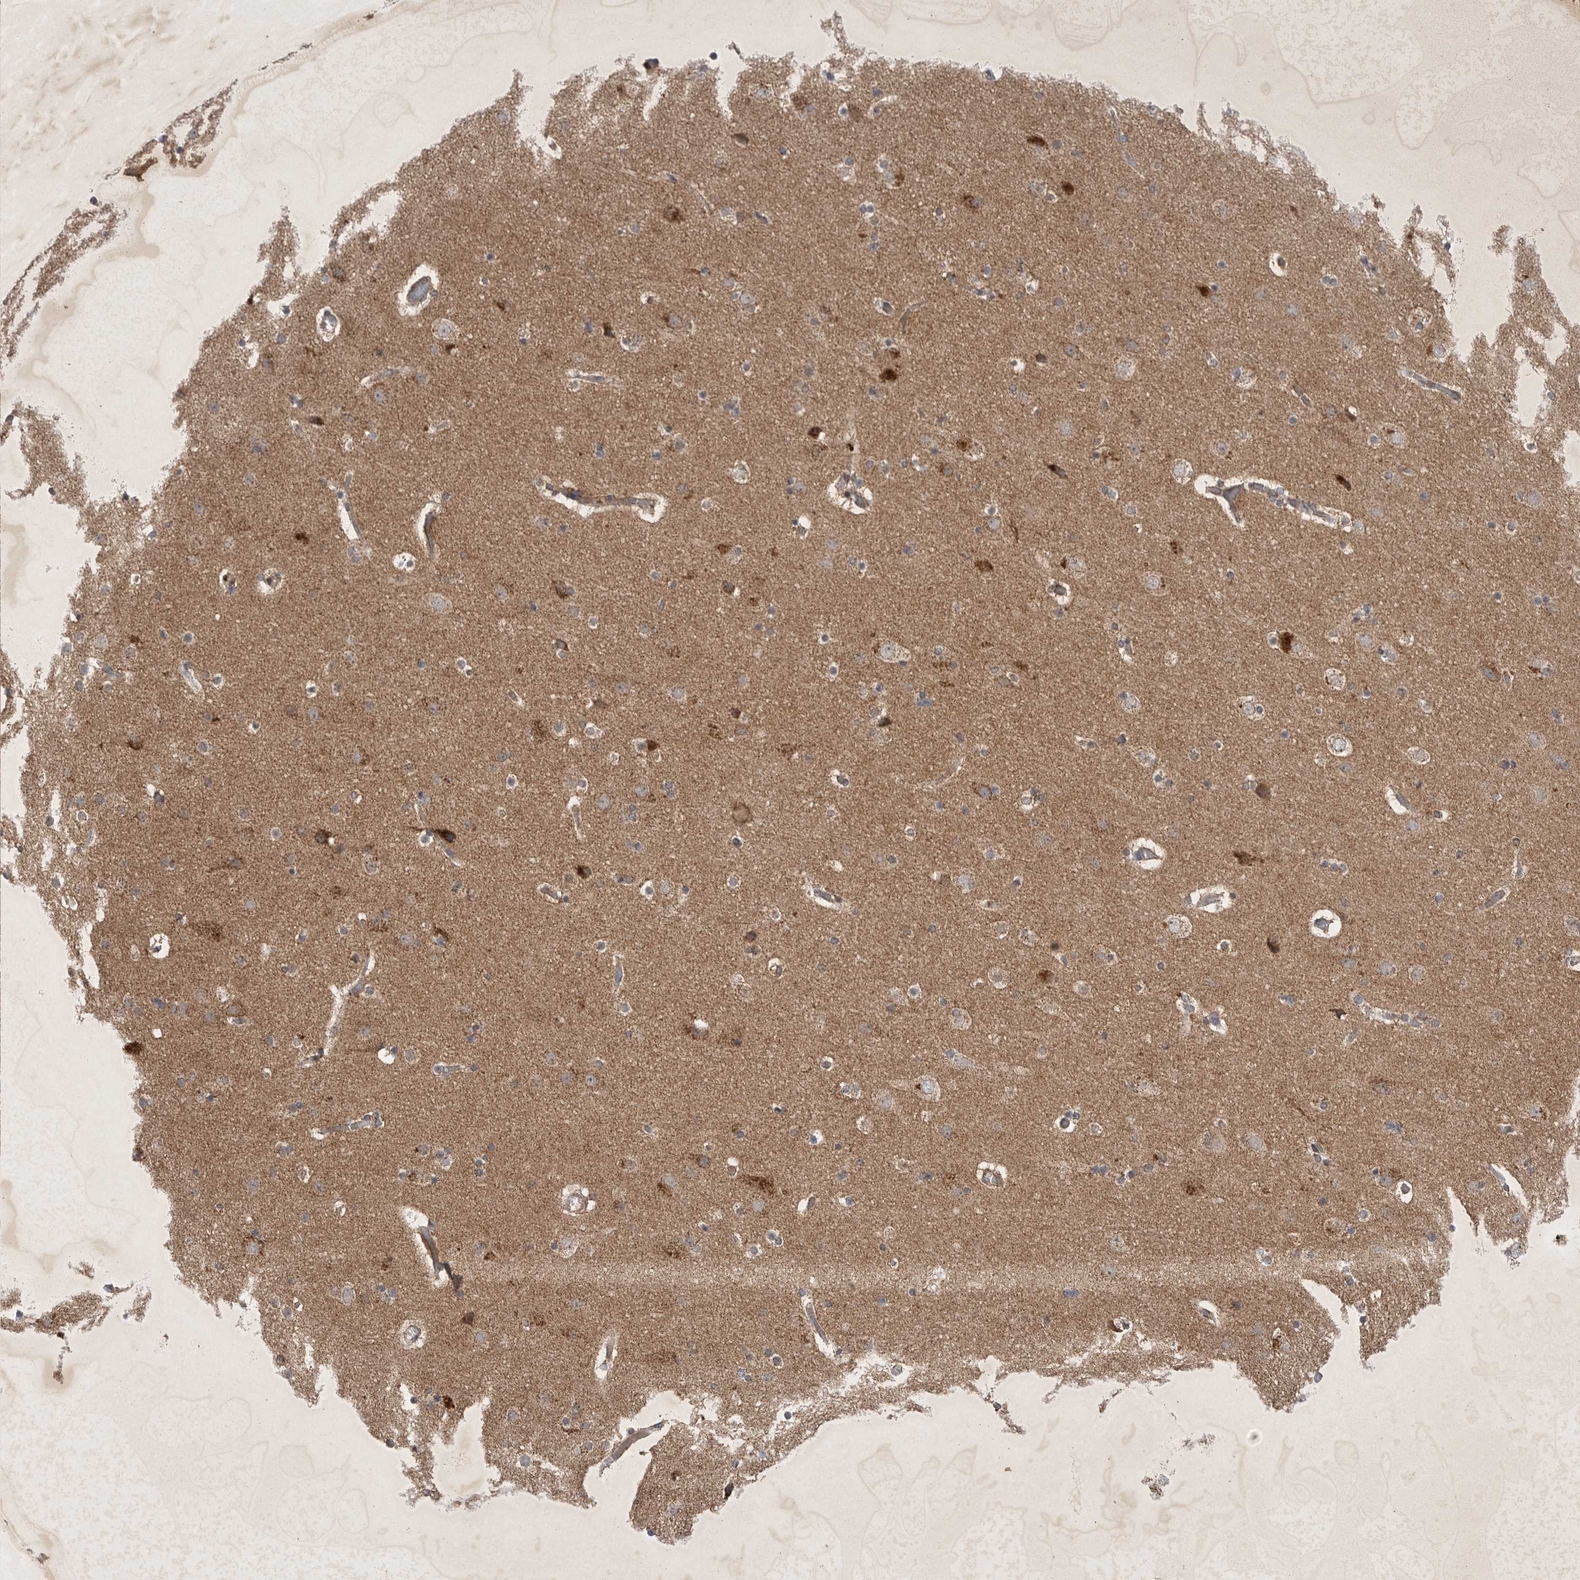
{"staining": {"intensity": "moderate", "quantity": "<25%", "location": "cytoplasmic/membranous"}, "tissue": "cerebral cortex", "cell_type": "Endothelial cells", "image_type": "normal", "snomed": [{"axis": "morphology", "description": "Normal tissue, NOS"}, {"axis": "topography", "description": "Cerebral cortex"}], "caption": "The histopathology image demonstrates staining of benign cerebral cortex, revealing moderate cytoplasmic/membranous protein positivity (brown color) within endothelial cells. The protein is shown in brown color, while the nuclei are stained blue.", "gene": "DDR1", "patient": {"sex": "male", "age": 57}}